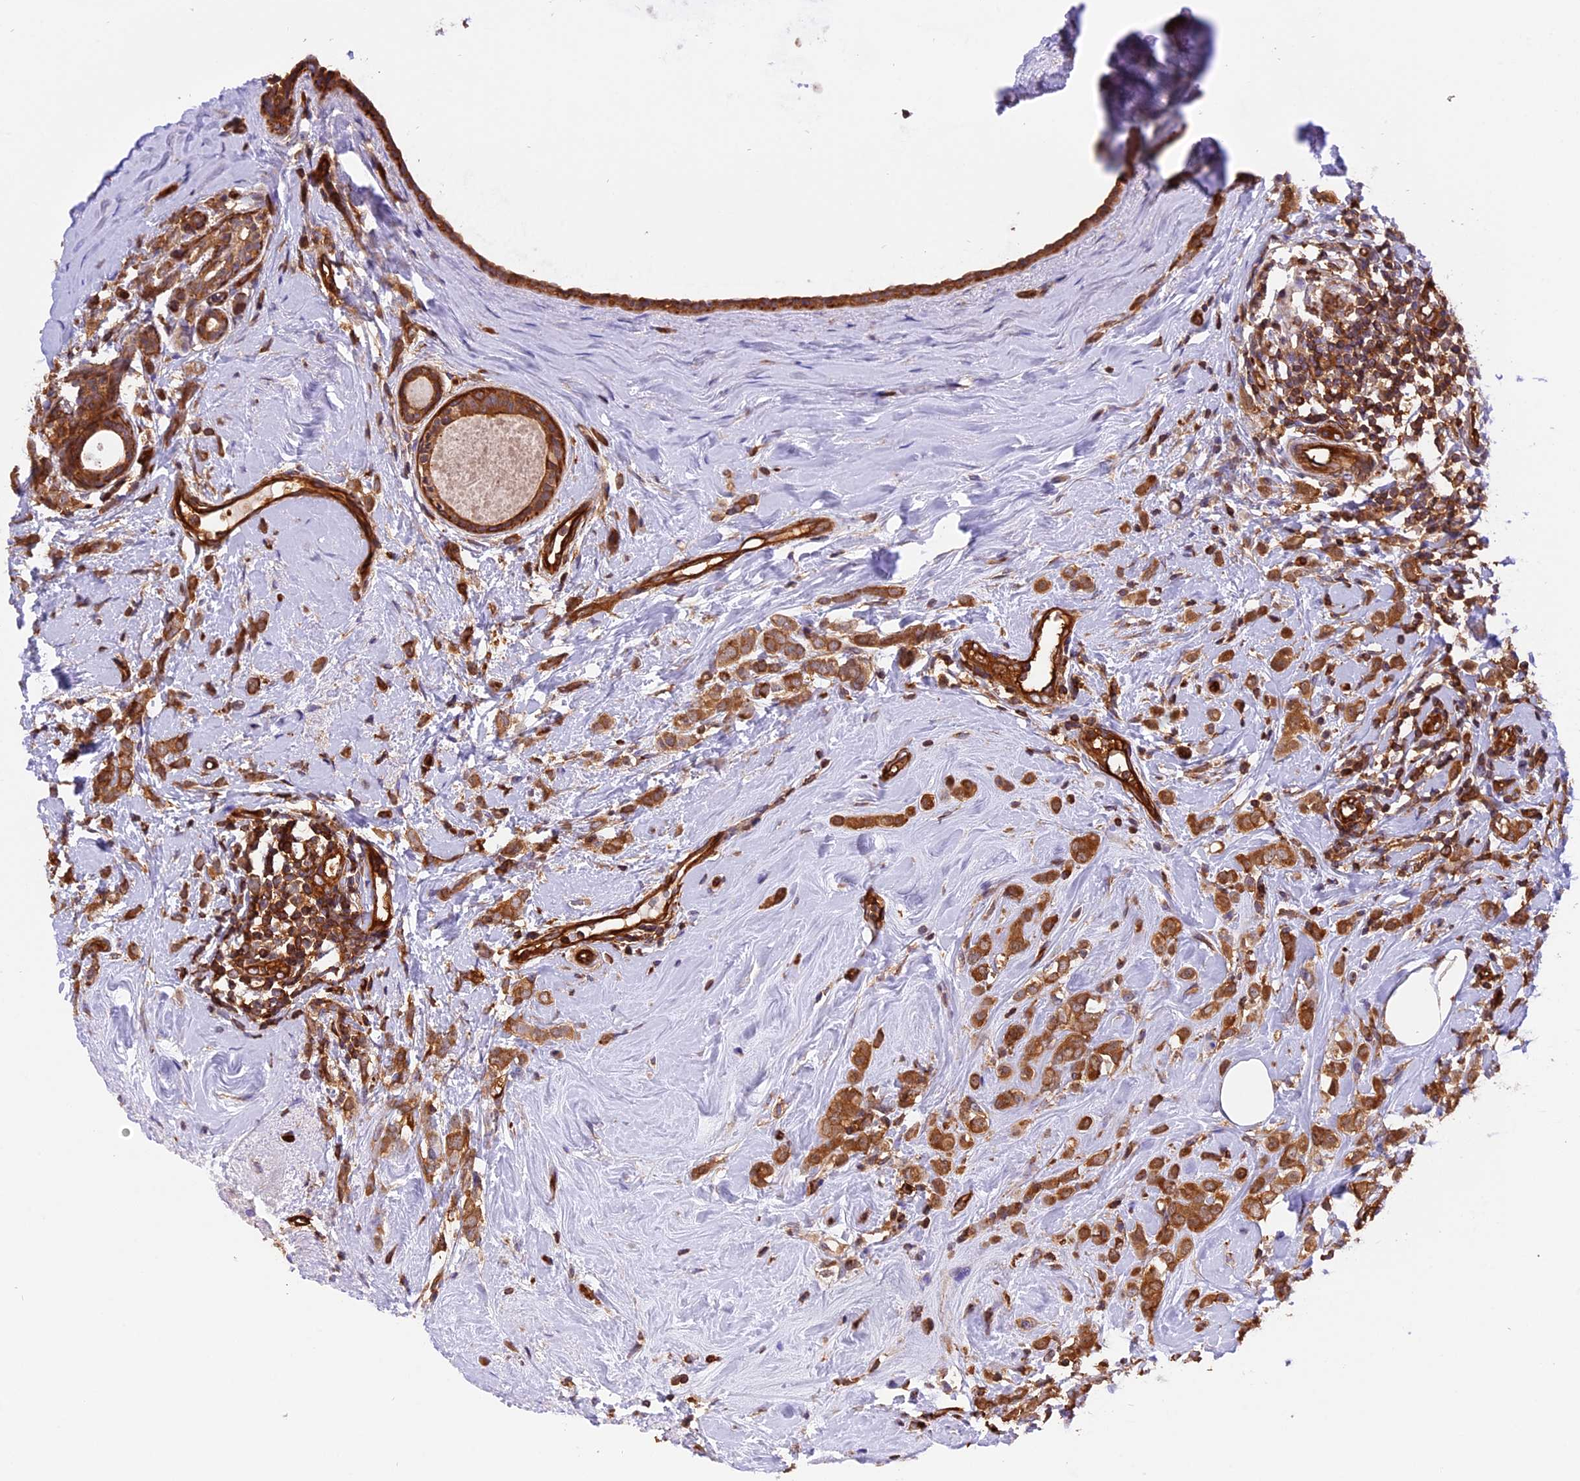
{"staining": {"intensity": "strong", "quantity": ">75%", "location": "cytoplasmic/membranous"}, "tissue": "breast cancer", "cell_type": "Tumor cells", "image_type": "cancer", "snomed": [{"axis": "morphology", "description": "Lobular carcinoma"}, {"axis": "topography", "description": "Breast"}], "caption": "Strong cytoplasmic/membranous expression is present in approximately >75% of tumor cells in breast lobular carcinoma.", "gene": "C5orf22", "patient": {"sex": "female", "age": 47}}